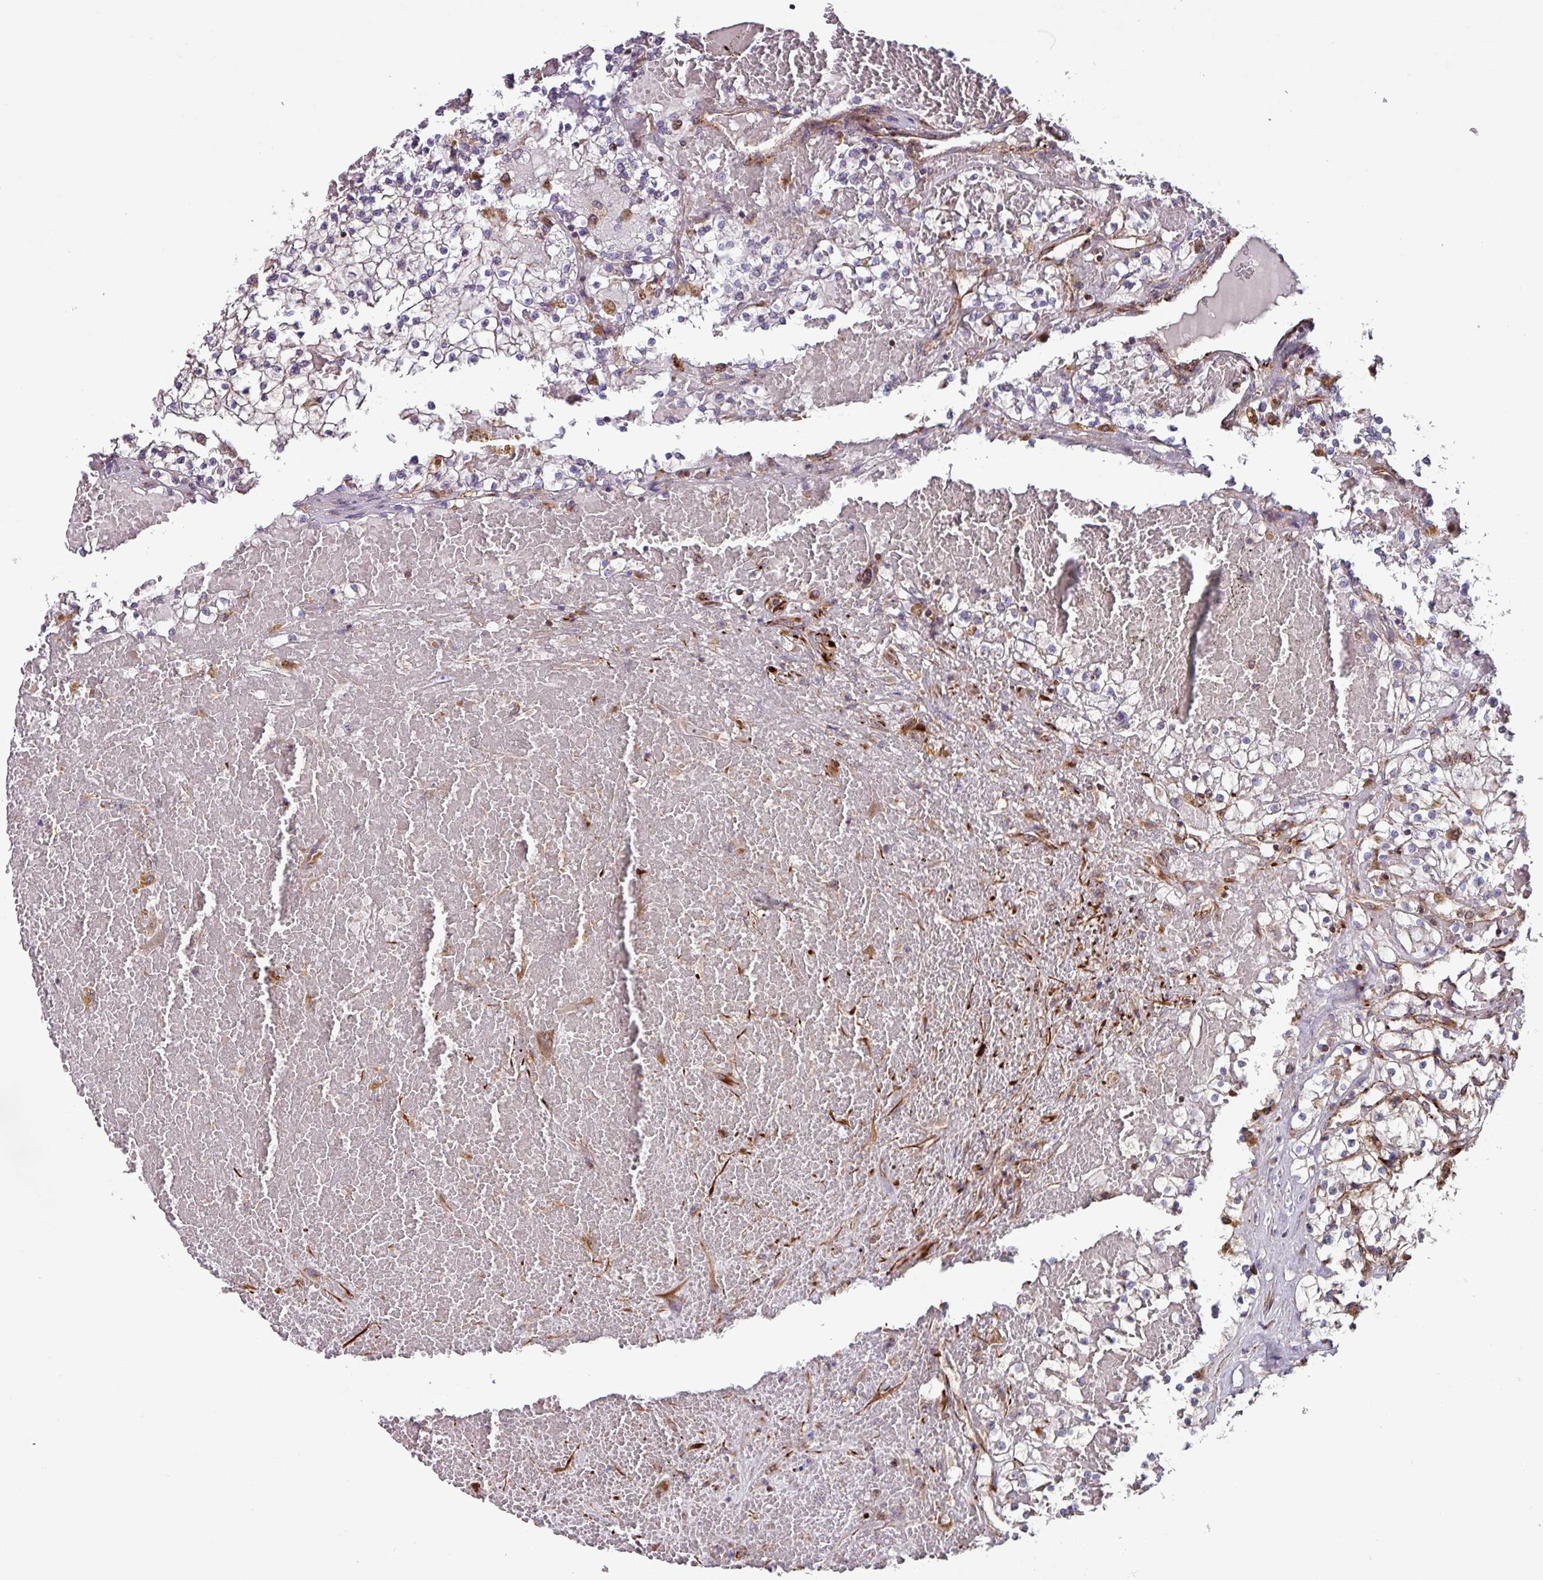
{"staining": {"intensity": "weak", "quantity": "25%-75%", "location": "cytoplasmic/membranous"}, "tissue": "renal cancer", "cell_type": "Tumor cells", "image_type": "cancer", "snomed": [{"axis": "morphology", "description": "Normal tissue, NOS"}, {"axis": "morphology", "description": "Adenocarcinoma, NOS"}, {"axis": "topography", "description": "Kidney"}], "caption": "A histopathology image showing weak cytoplasmic/membranous expression in about 25%-75% of tumor cells in renal cancer, as visualized by brown immunohistochemical staining.", "gene": "PLEKHD1", "patient": {"sex": "male", "age": 68}}